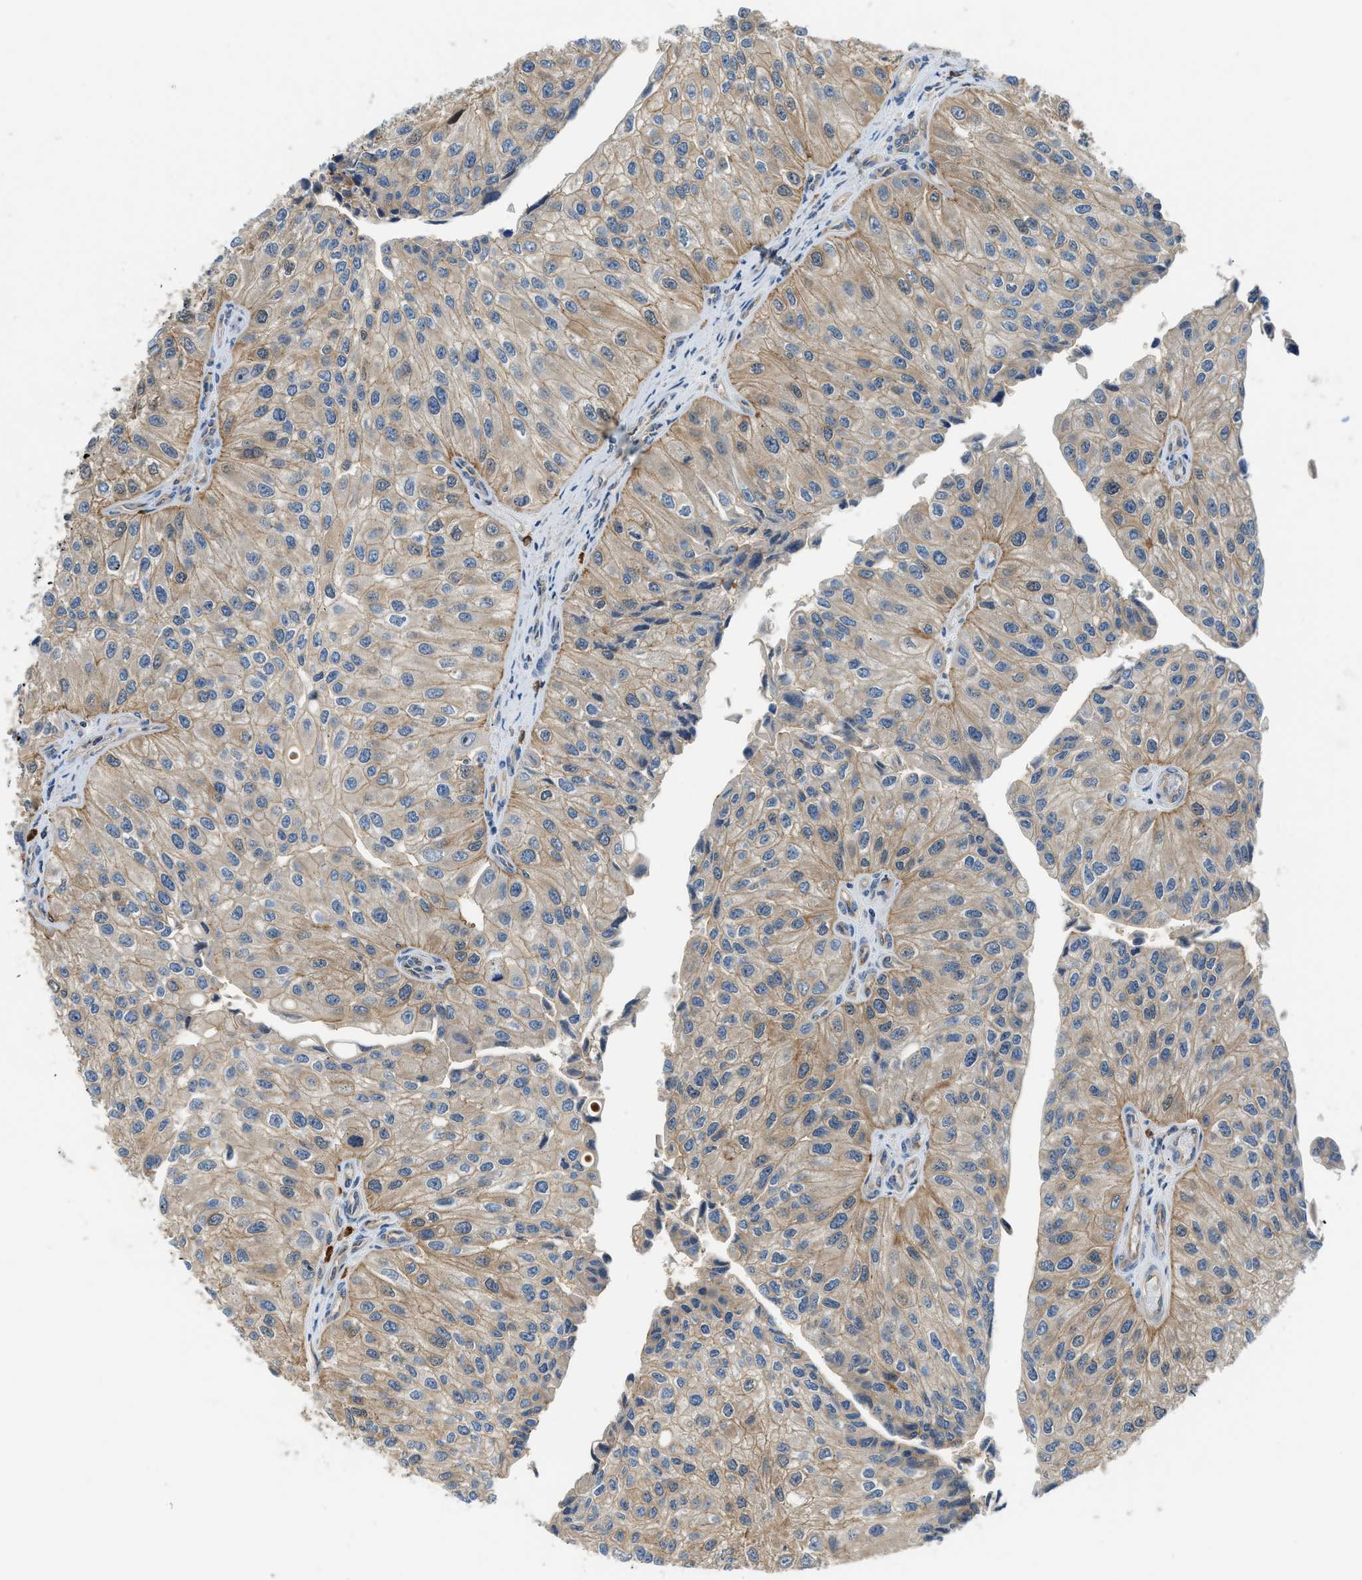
{"staining": {"intensity": "weak", "quantity": ">75%", "location": "cytoplasmic/membranous"}, "tissue": "urothelial cancer", "cell_type": "Tumor cells", "image_type": "cancer", "snomed": [{"axis": "morphology", "description": "Urothelial carcinoma, High grade"}, {"axis": "topography", "description": "Kidney"}, {"axis": "topography", "description": "Urinary bladder"}], "caption": "High-power microscopy captured an IHC histopathology image of urothelial cancer, revealing weak cytoplasmic/membranous staining in approximately >75% of tumor cells.", "gene": "CBLB", "patient": {"sex": "male", "age": 77}}